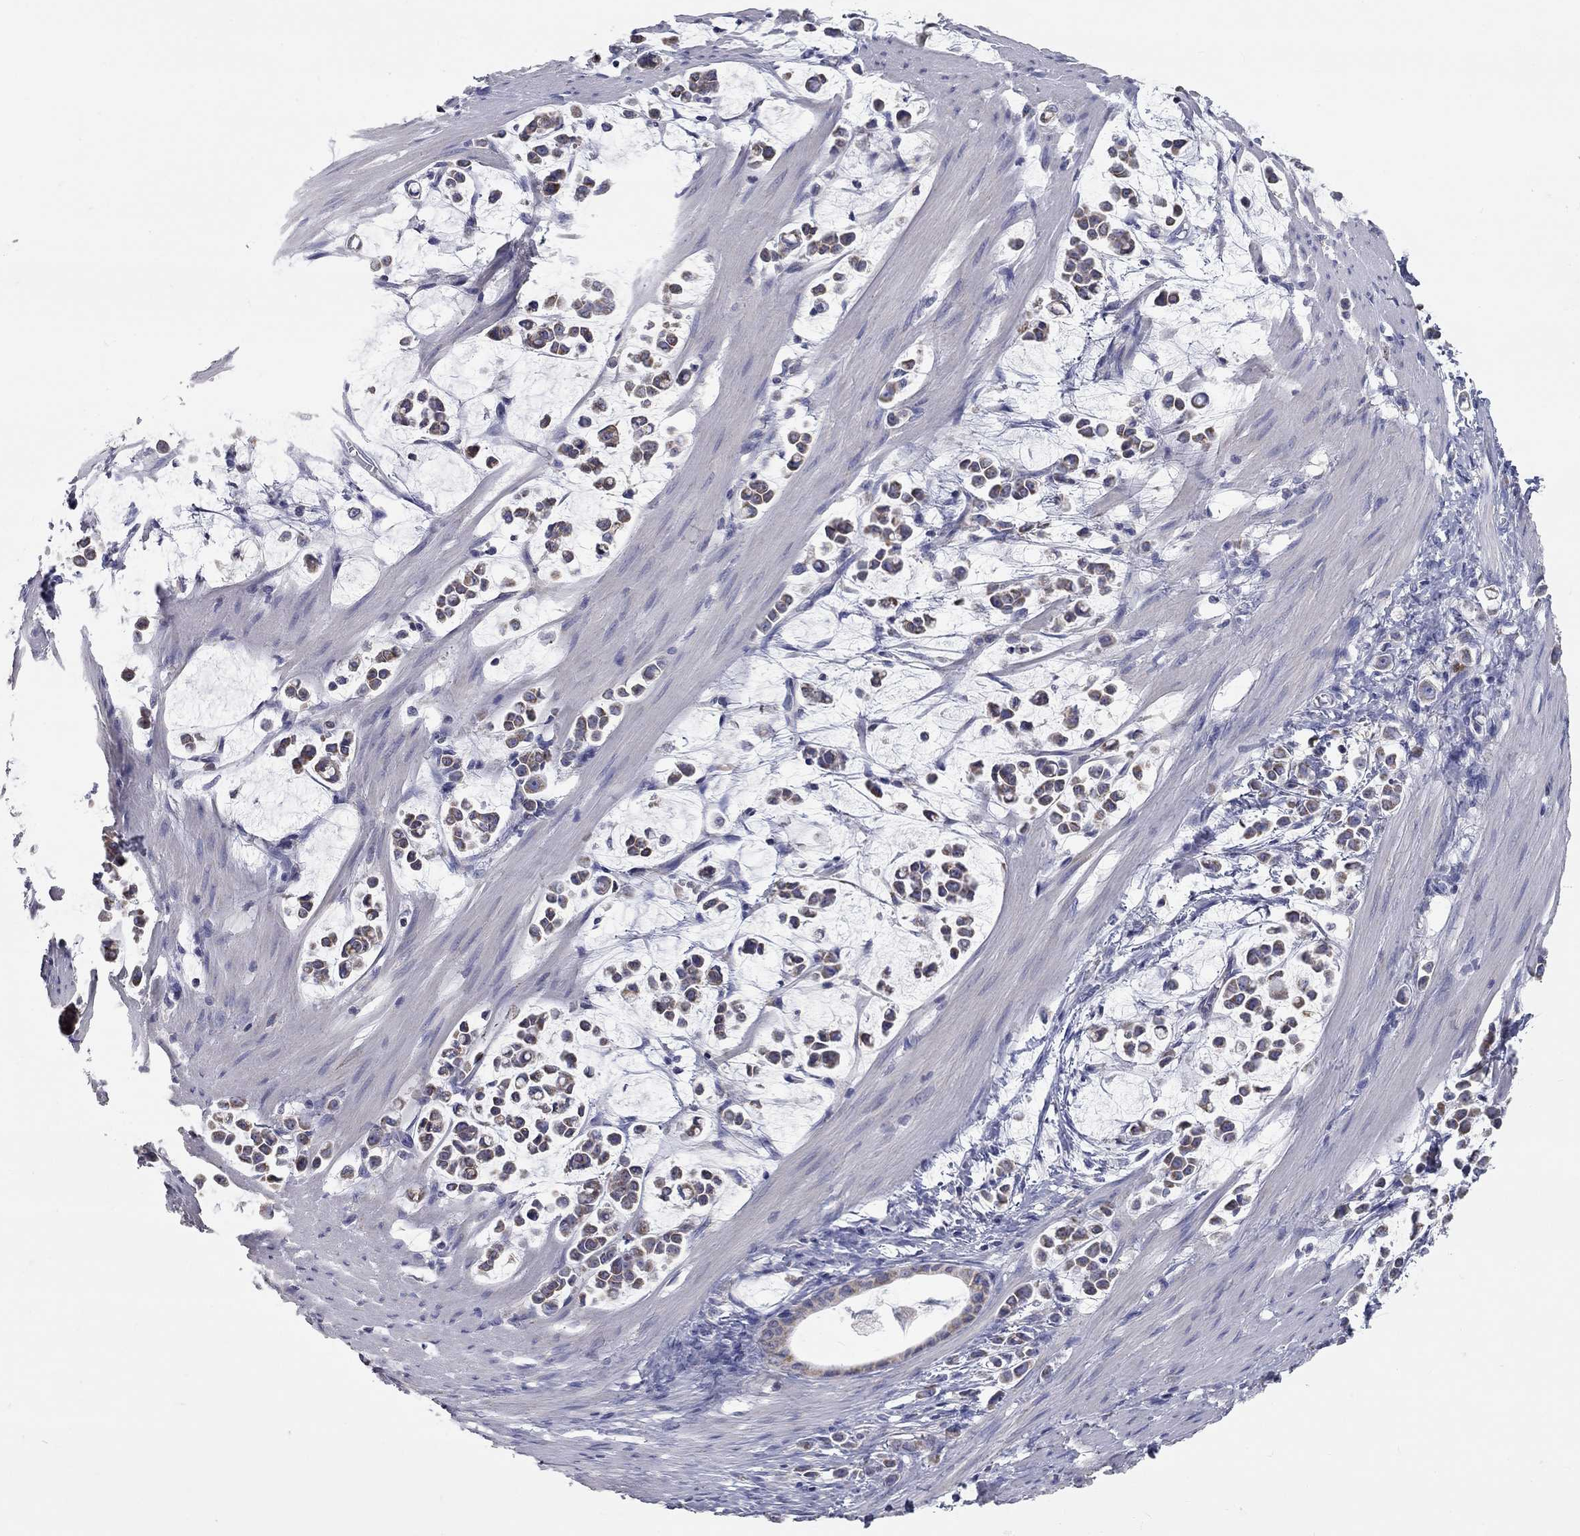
{"staining": {"intensity": "moderate", "quantity": "<25%", "location": "cytoplasmic/membranous"}, "tissue": "stomach cancer", "cell_type": "Tumor cells", "image_type": "cancer", "snomed": [{"axis": "morphology", "description": "Adenocarcinoma, NOS"}, {"axis": "topography", "description": "Stomach"}], "caption": "Approximately <25% of tumor cells in human adenocarcinoma (stomach) exhibit moderate cytoplasmic/membranous protein positivity as visualized by brown immunohistochemical staining.", "gene": "CFAP161", "patient": {"sex": "male", "age": 82}}